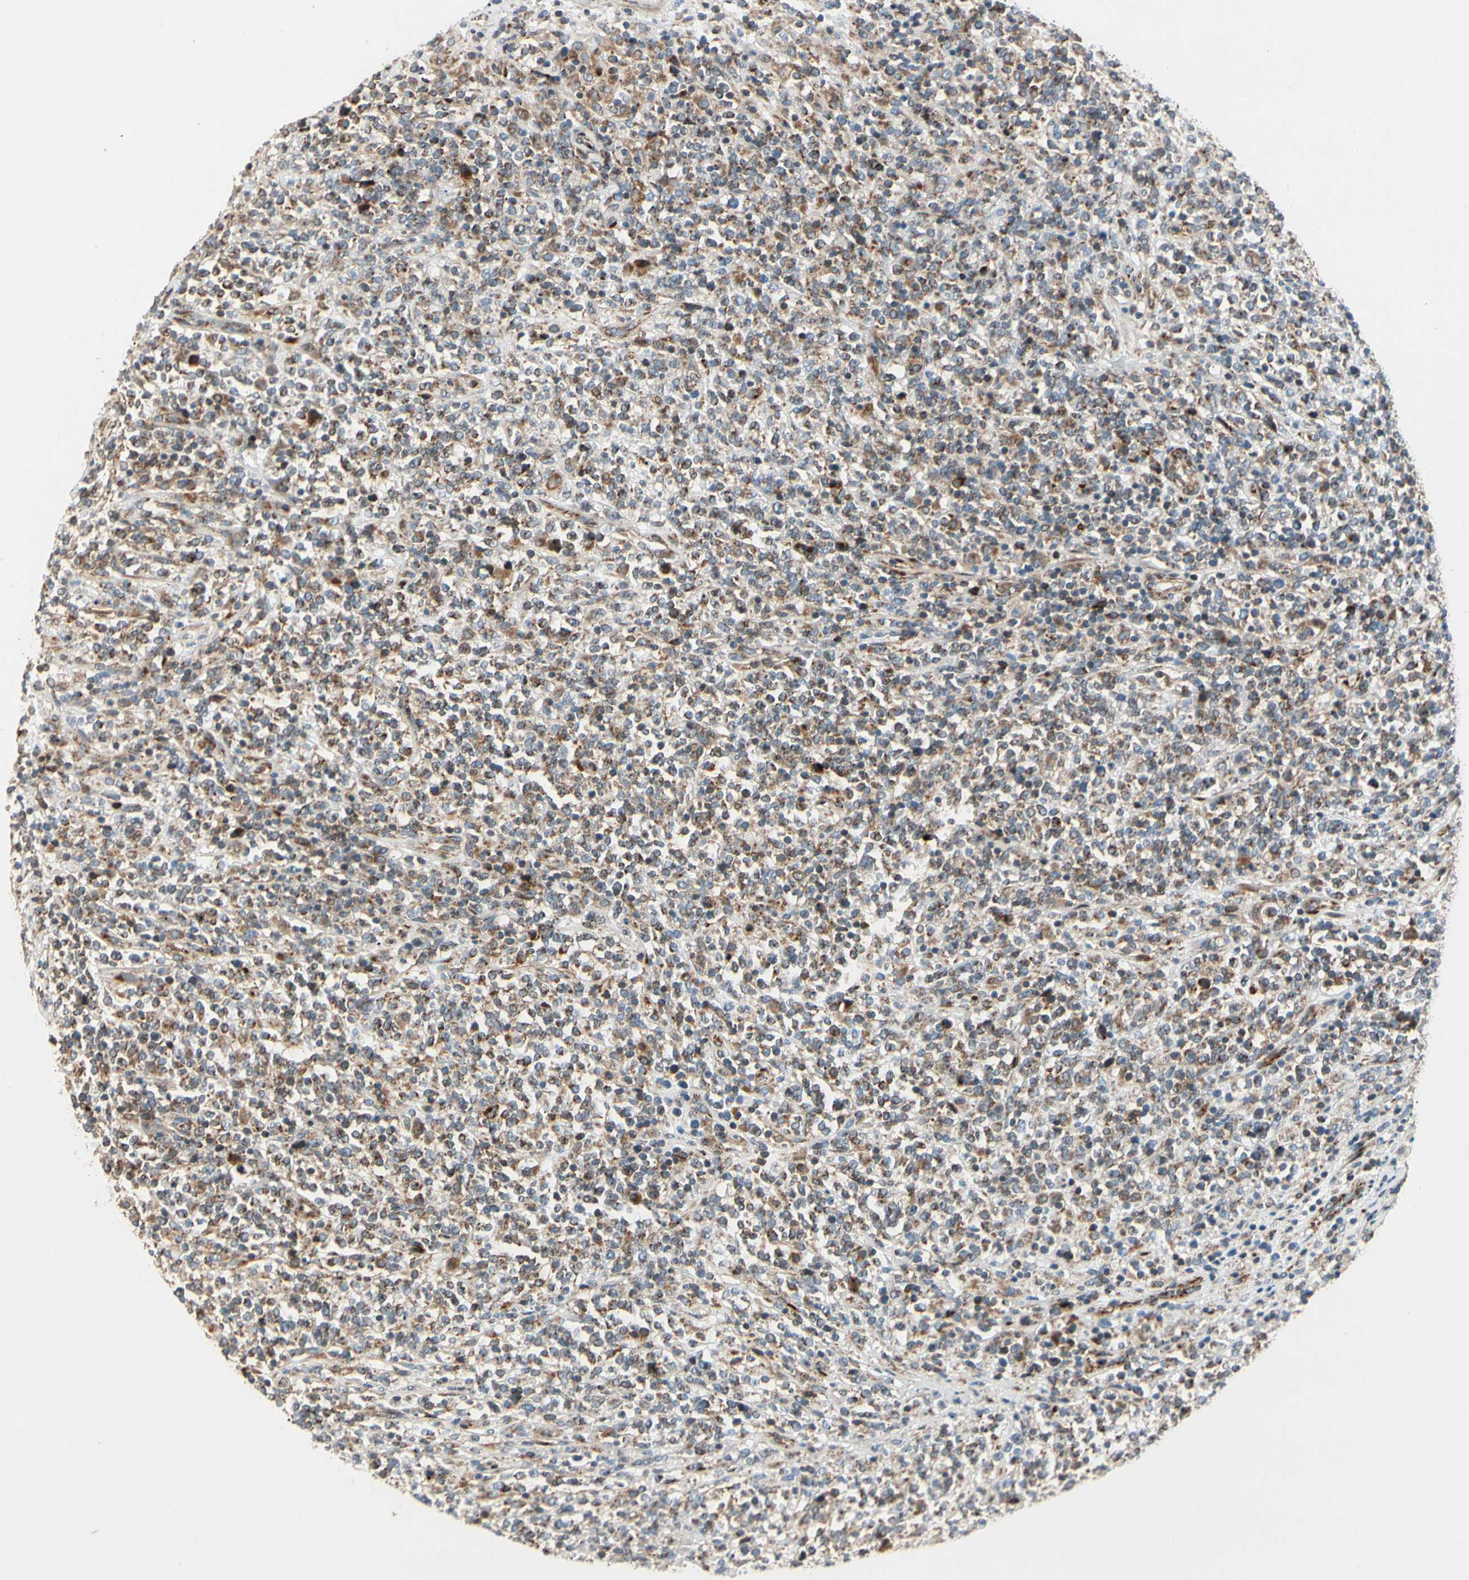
{"staining": {"intensity": "moderate", "quantity": ">75%", "location": "cytoplasmic/membranous"}, "tissue": "lymphoma", "cell_type": "Tumor cells", "image_type": "cancer", "snomed": [{"axis": "morphology", "description": "Malignant lymphoma, non-Hodgkin's type, High grade"}, {"axis": "topography", "description": "Soft tissue"}], "caption": "Protein expression analysis of human lymphoma reveals moderate cytoplasmic/membranous staining in about >75% of tumor cells.", "gene": "MRPL9", "patient": {"sex": "male", "age": 18}}